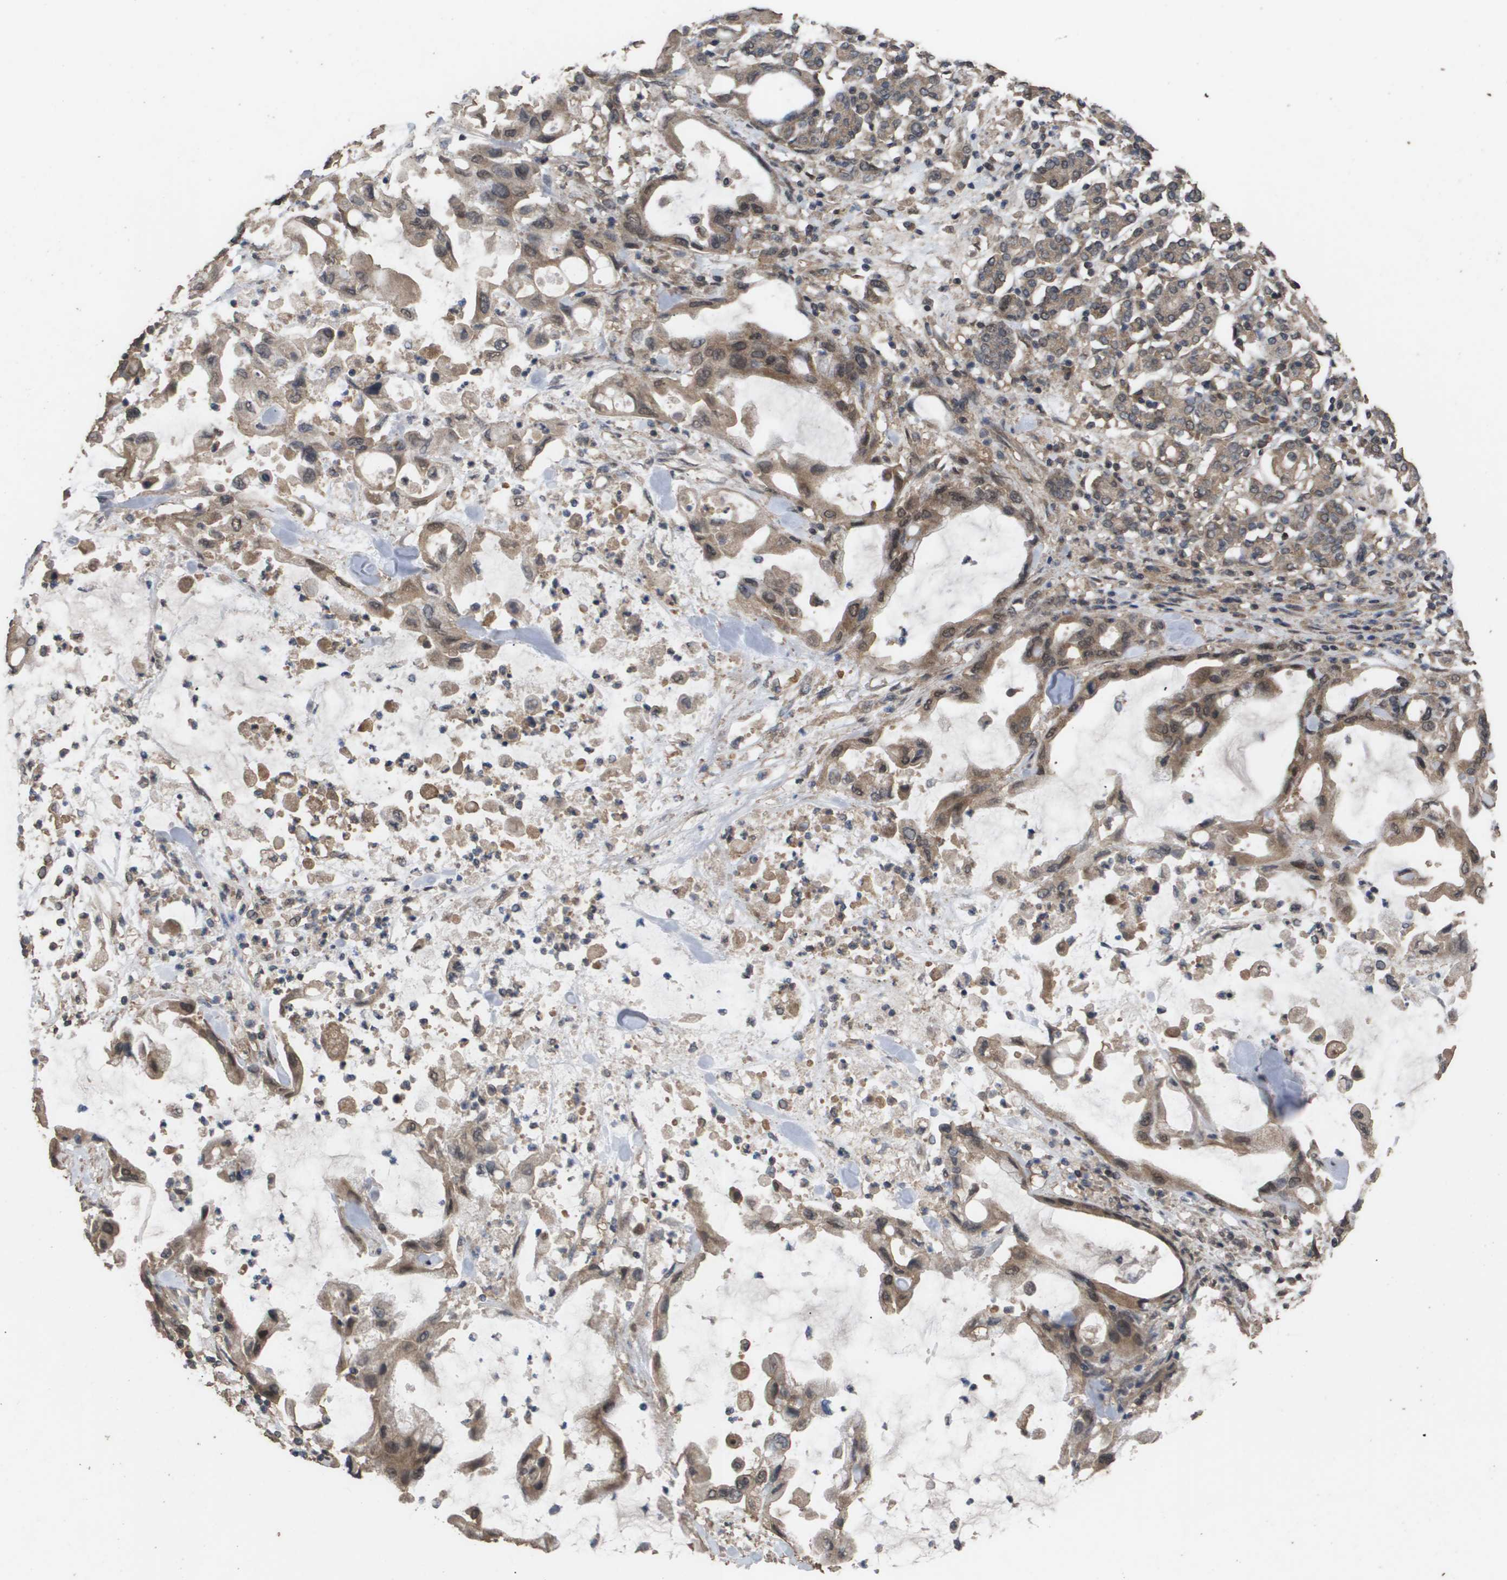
{"staining": {"intensity": "moderate", "quantity": ">75%", "location": "cytoplasmic/membranous"}, "tissue": "pancreatic cancer", "cell_type": "Tumor cells", "image_type": "cancer", "snomed": [{"axis": "morphology", "description": "Adenocarcinoma, NOS"}, {"axis": "topography", "description": "Pancreas"}], "caption": "Pancreatic adenocarcinoma stained with a brown dye demonstrates moderate cytoplasmic/membranous positive expression in about >75% of tumor cells.", "gene": "CUL5", "patient": {"sex": "female", "age": 57}}